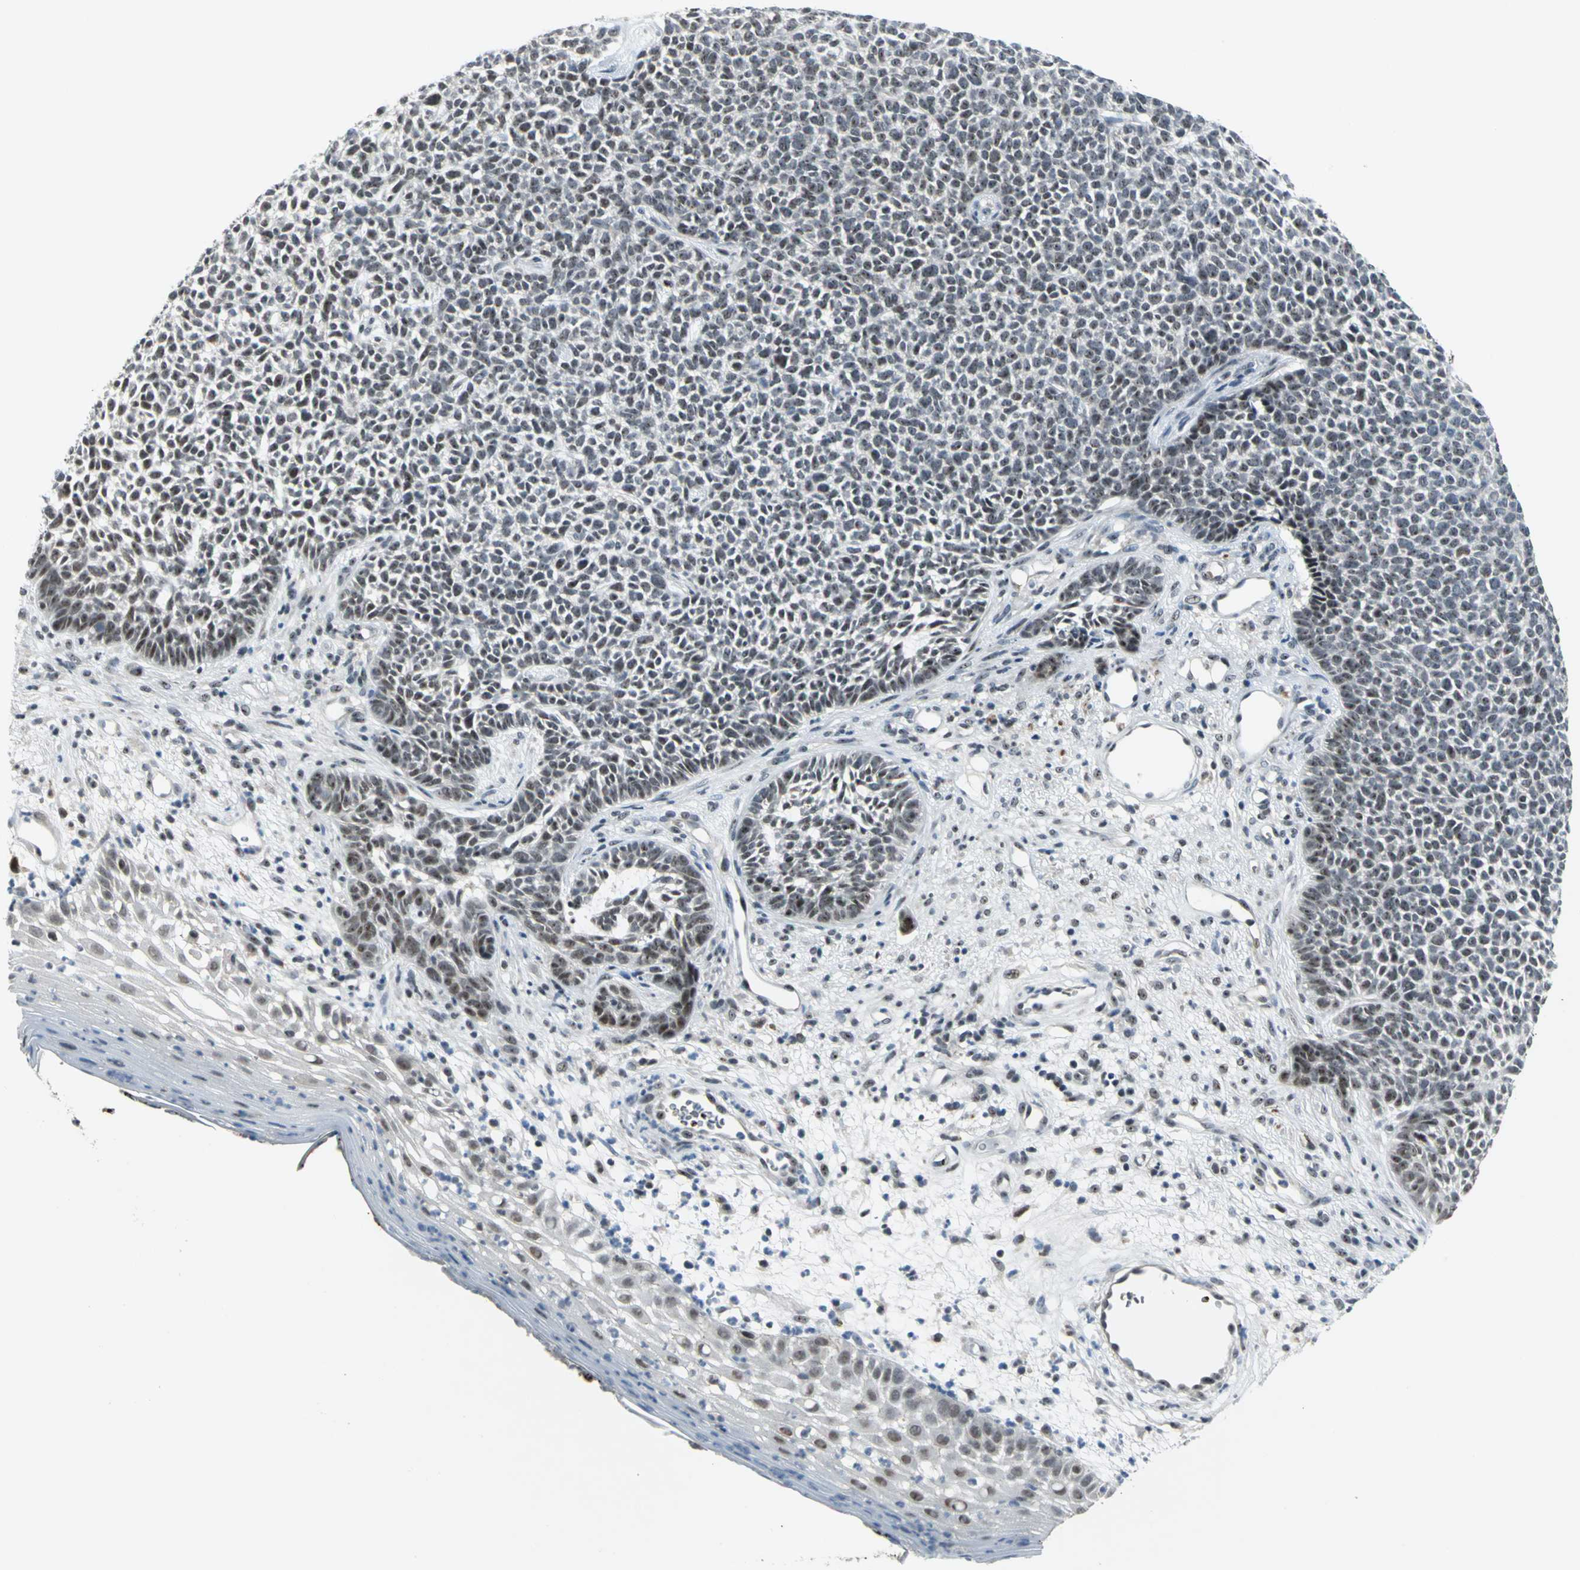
{"staining": {"intensity": "strong", "quantity": ">75%", "location": "nuclear"}, "tissue": "skin cancer", "cell_type": "Tumor cells", "image_type": "cancer", "snomed": [{"axis": "morphology", "description": "Basal cell carcinoma"}, {"axis": "topography", "description": "Skin"}], "caption": "Approximately >75% of tumor cells in human skin cancer demonstrate strong nuclear protein positivity as visualized by brown immunohistochemical staining.", "gene": "GLI3", "patient": {"sex": "female", "age": 84}}